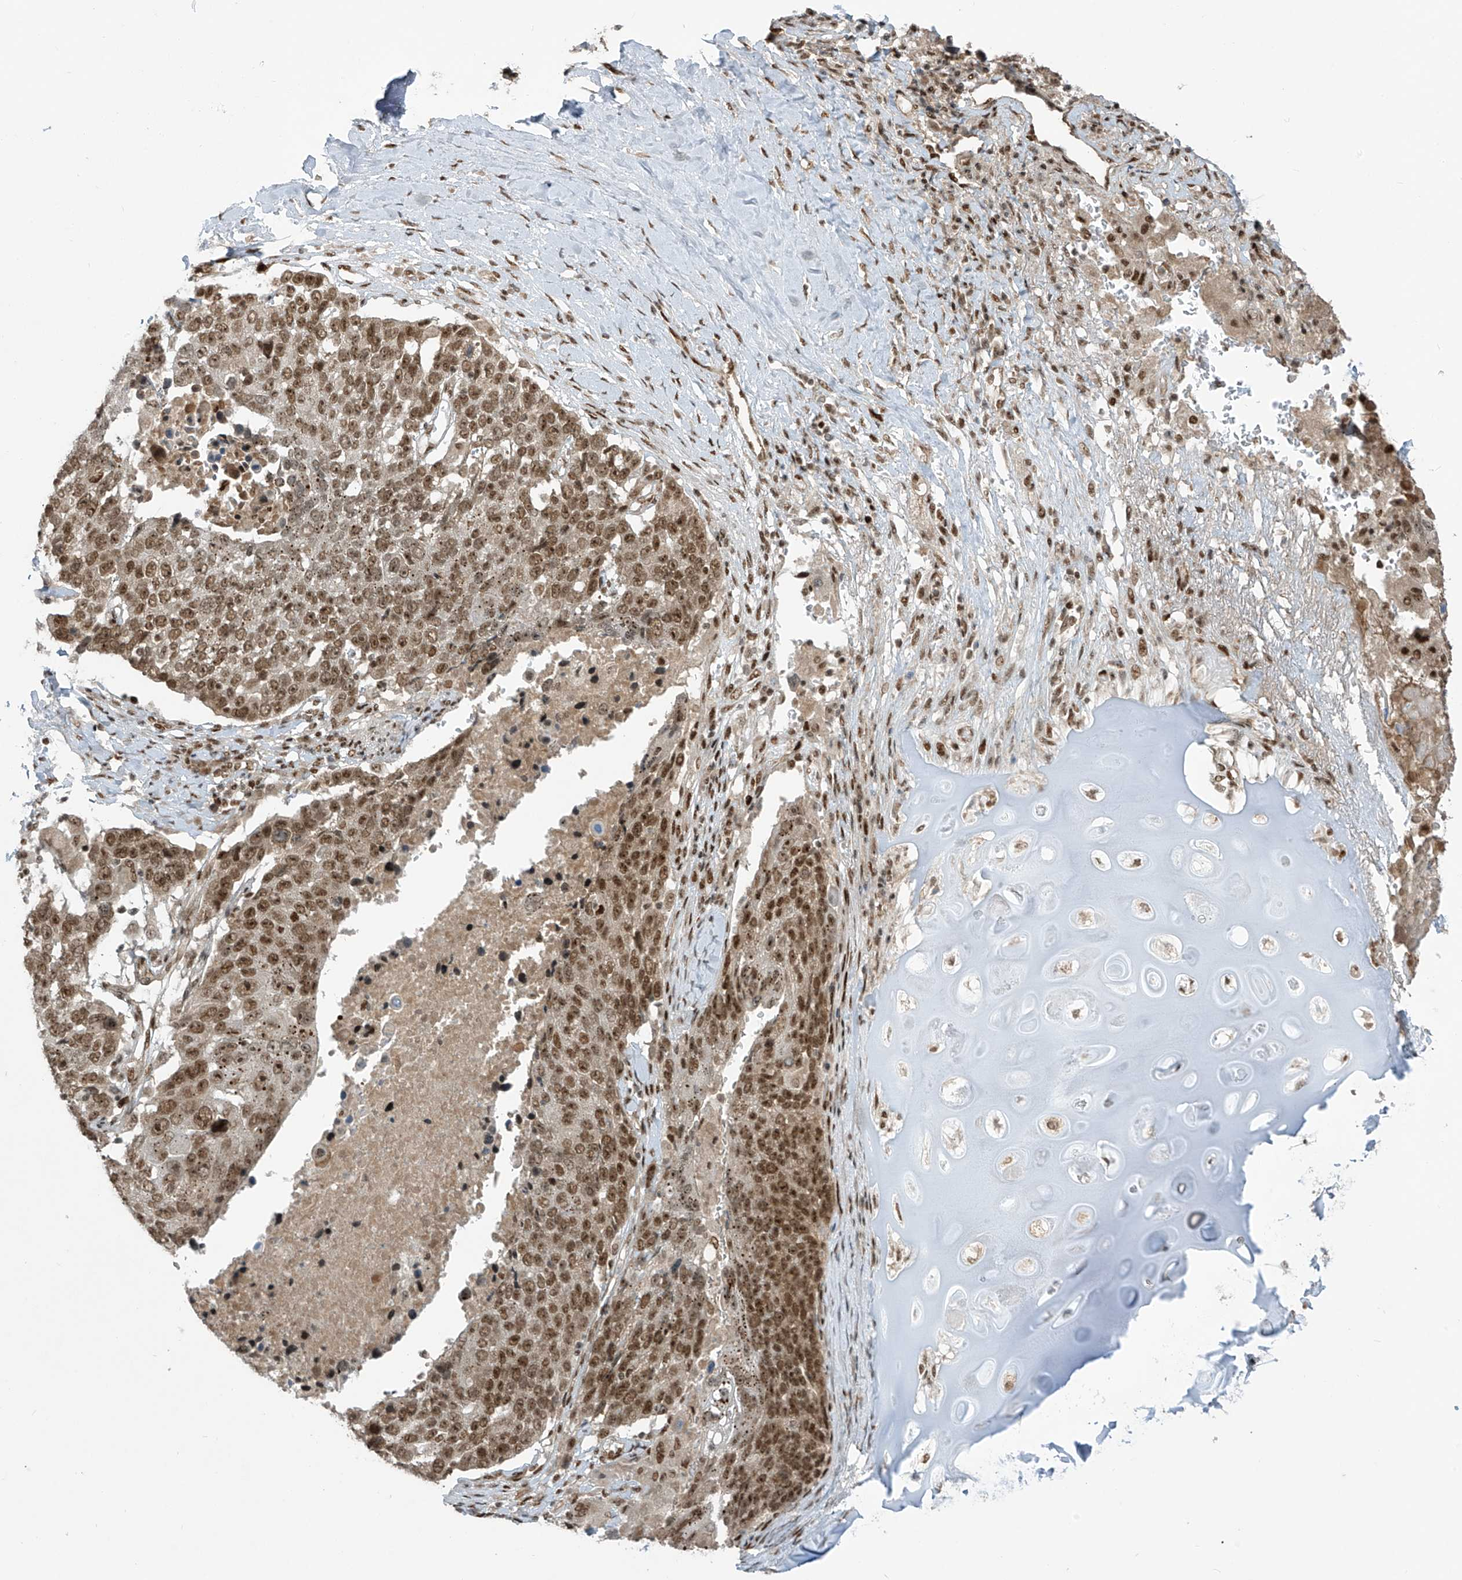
{"staining": {"intensity": "moderate", "quantity": ">75%", "location": "nuclear"}, "tissue": "lung cancer", "cell_type": "Tumor cells", "image_type": "cancer", "snomed": [{"axis": "morphology", "description": "Squamous cell carcinoma, NOS"}, {"axis": "topography", "description": "Lung"}], "caption": "A medium amount of moderate nuclear expression is identified in about >75% of tumor cells in lung cancer (squamous cell carcinoma) tissue.", "gene": "ARHGEF3", "patient": {"sex": "male", "age": 66}}